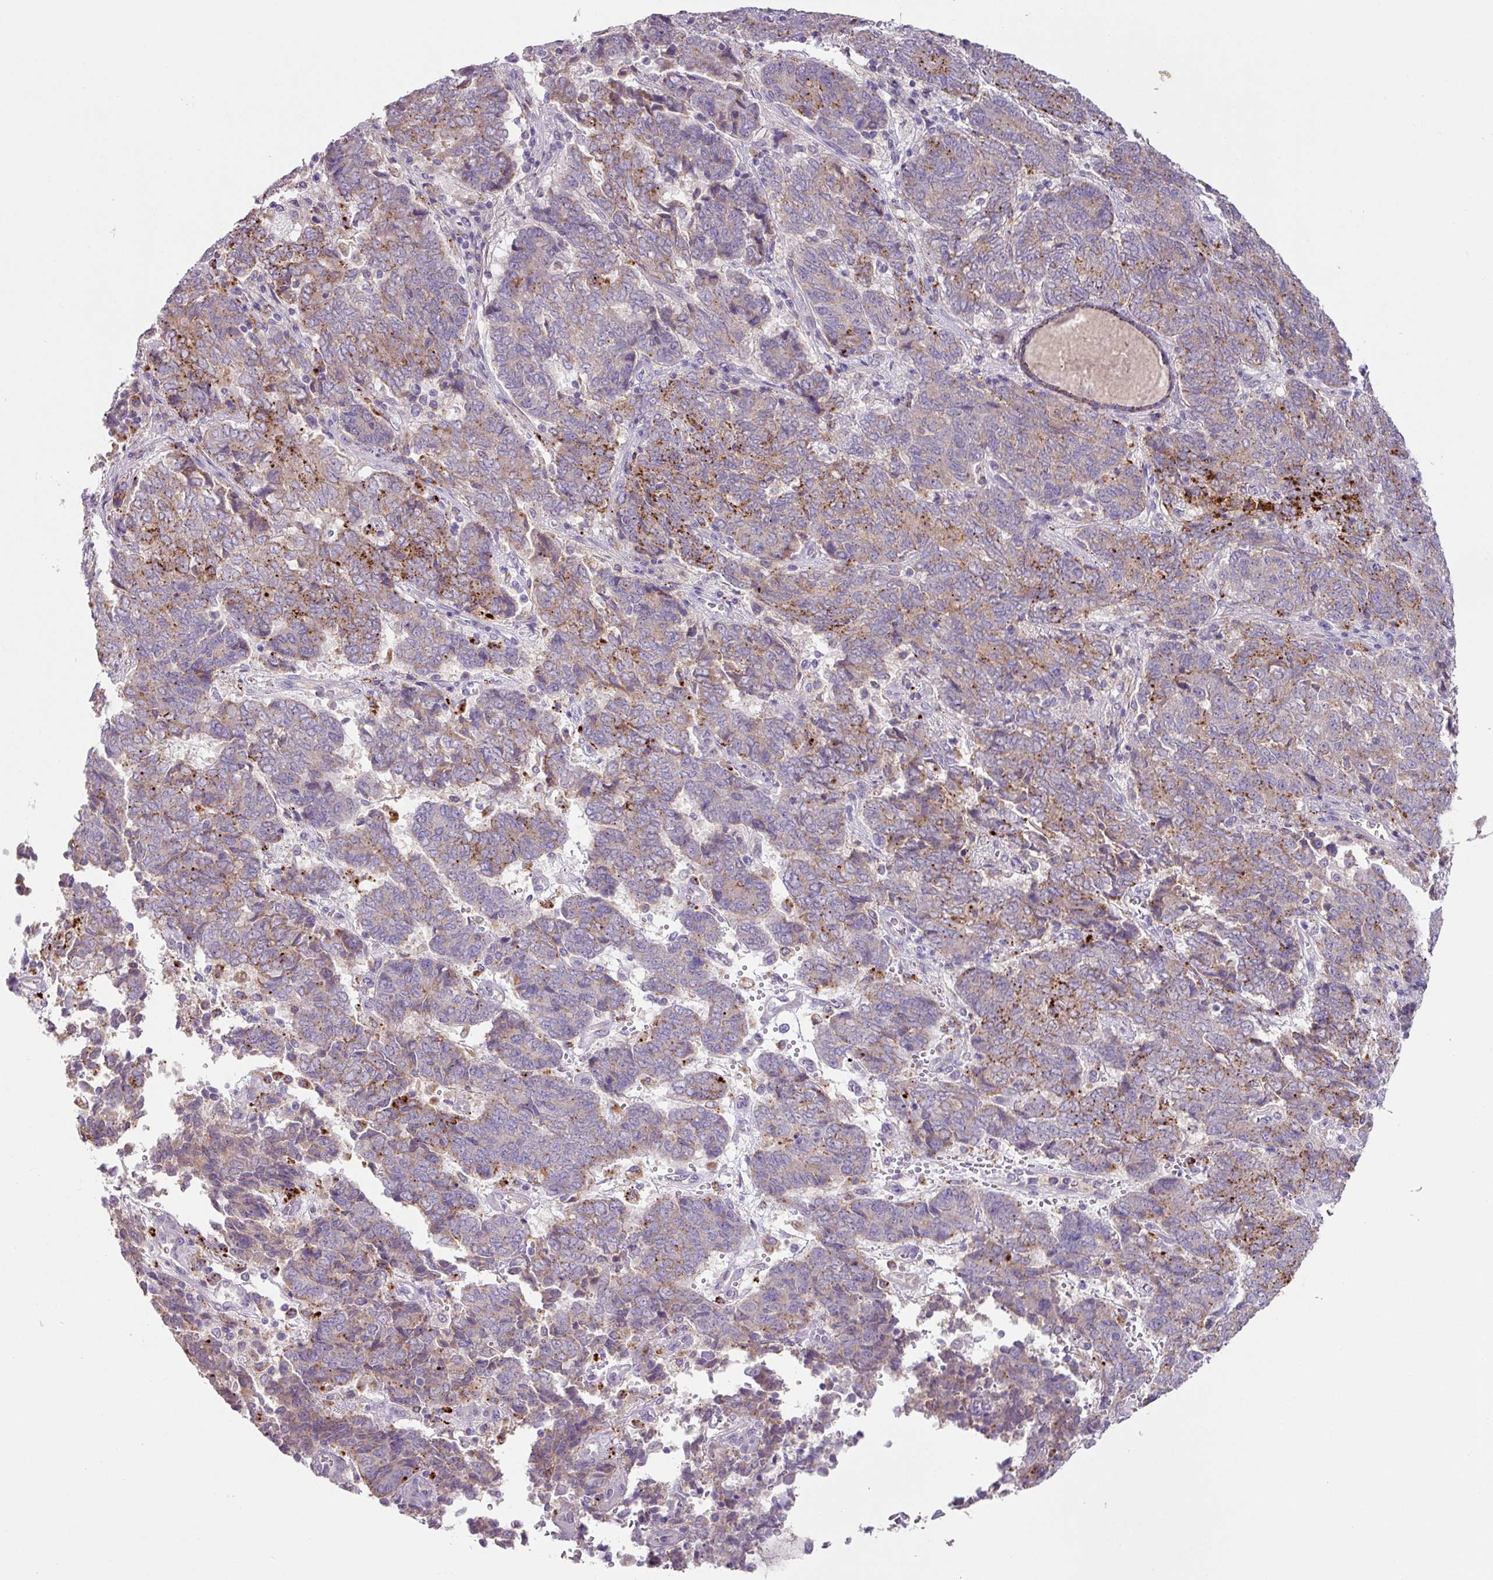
{"staining": {"intensity": "moderate", "quantity": "25%-75%", "location": "cytoplasmic/membranous"}, "tissue": "endometrial cancer", "cell_type": "Tumor cells", "image_type": "cancer", "snomed": [{"axis": "morphology", "description": "Adenocarcinoma, NOS"}, {"axis": "topography", "description": "Endometrium"}], "caption": "Tumor cells show medium levels of moderate cytoplasmic/membranous staining in approximately 25%-75% of cells in endometrial cancer (adenocarcinoma).", "gene": "PLEKHH3", "patient": {"sex": "female", "age": 80}}